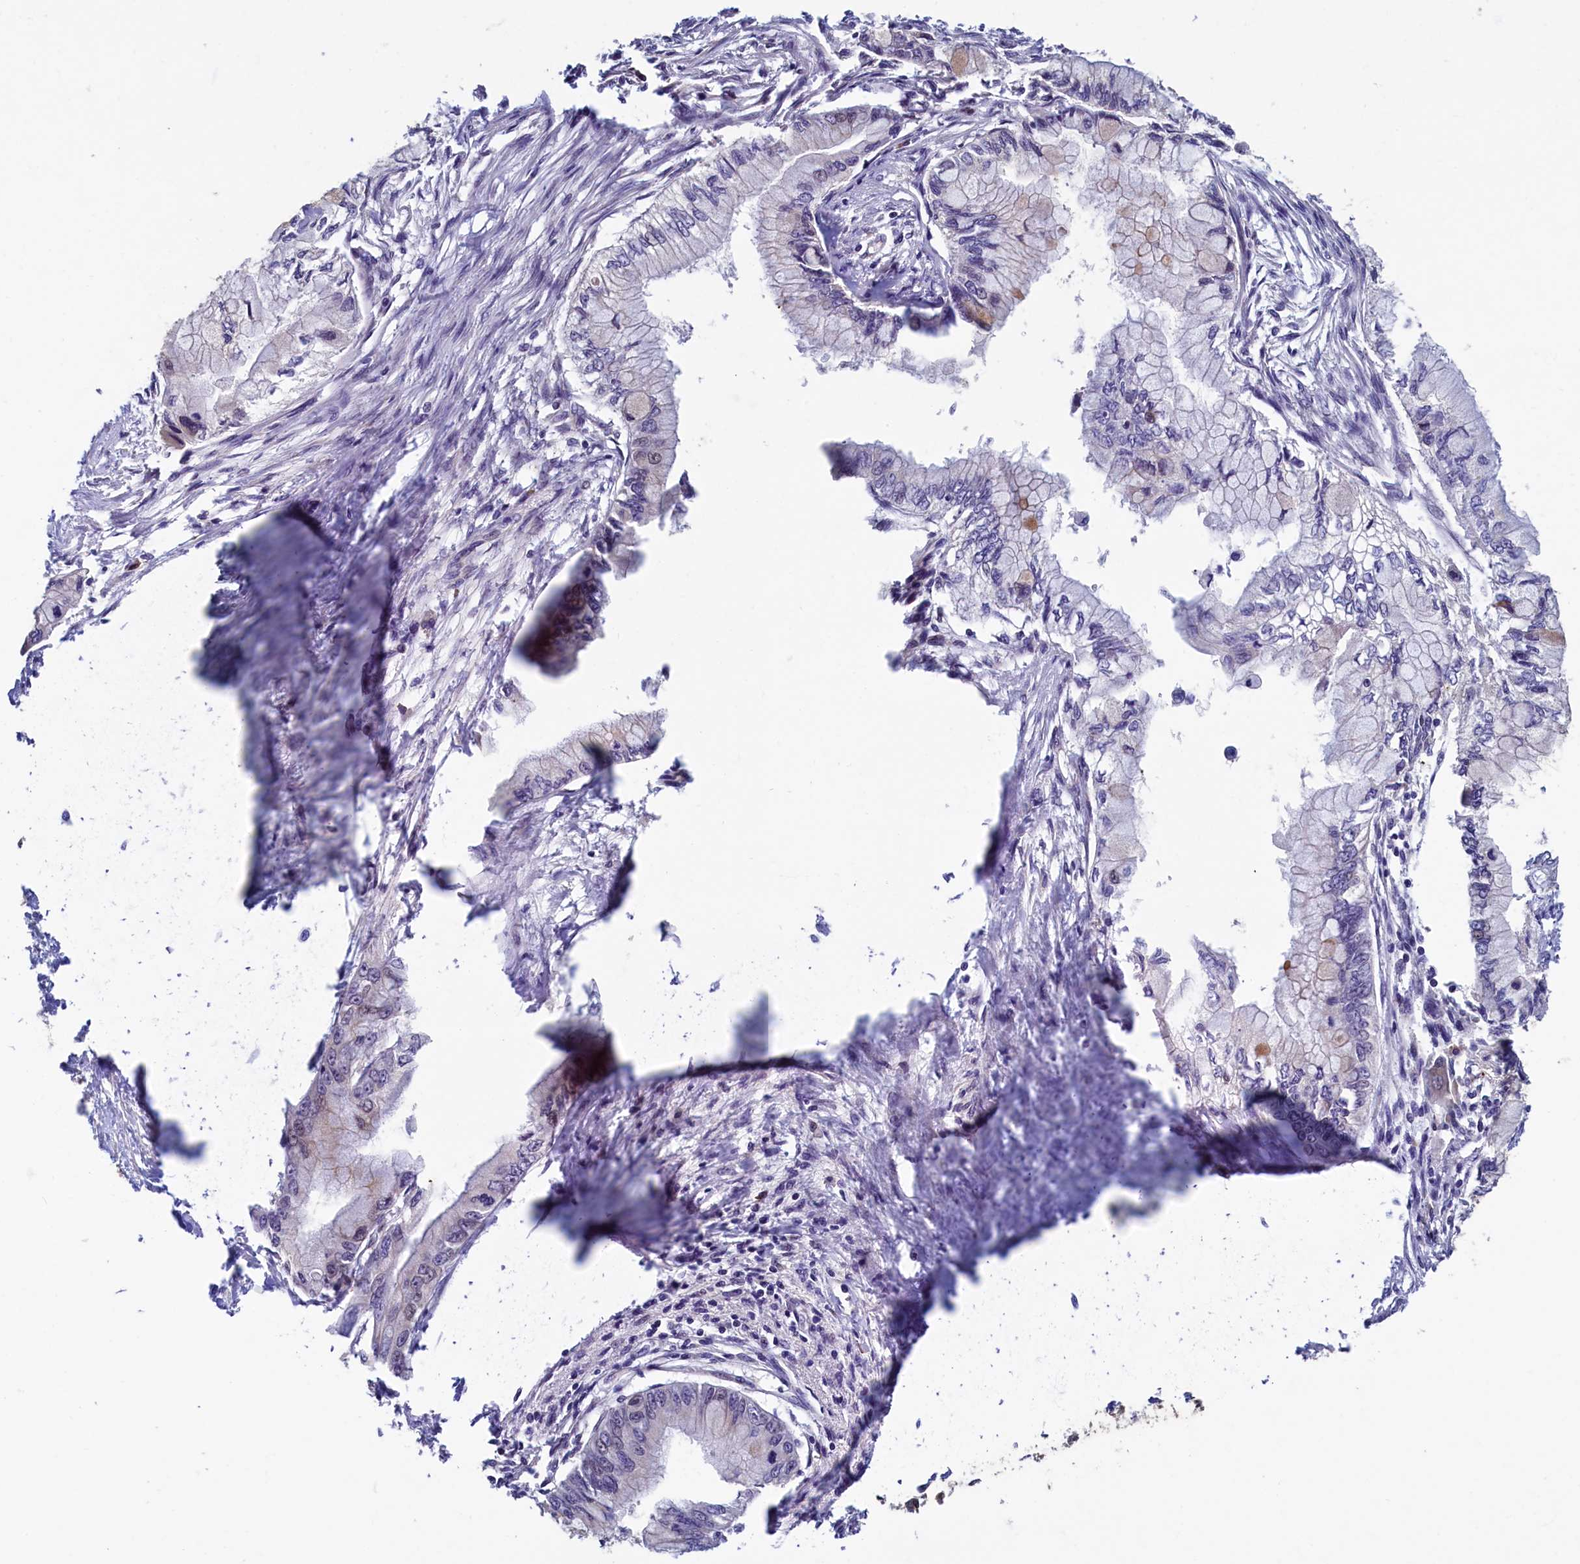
{"staining": {"intensity": "negative", "quantity": "none", "location": "none"}, "tissue": "pancreatic cancer", "cell_type": "Tumor cells", "image_type": "cancer", "snomed": [{"axis": "morphology", "description": "Adenocarcinoma, NOS"}, {"axis": "topography", "description": "Pancreas"}], "caption": "Pancreatic cancer (adenocarcinoma) was stained to show a protein in brown. There is no significant staining in tumor cells.", "gene": "SLC16A14", "patient": {"sex": "male", "age": 48}}